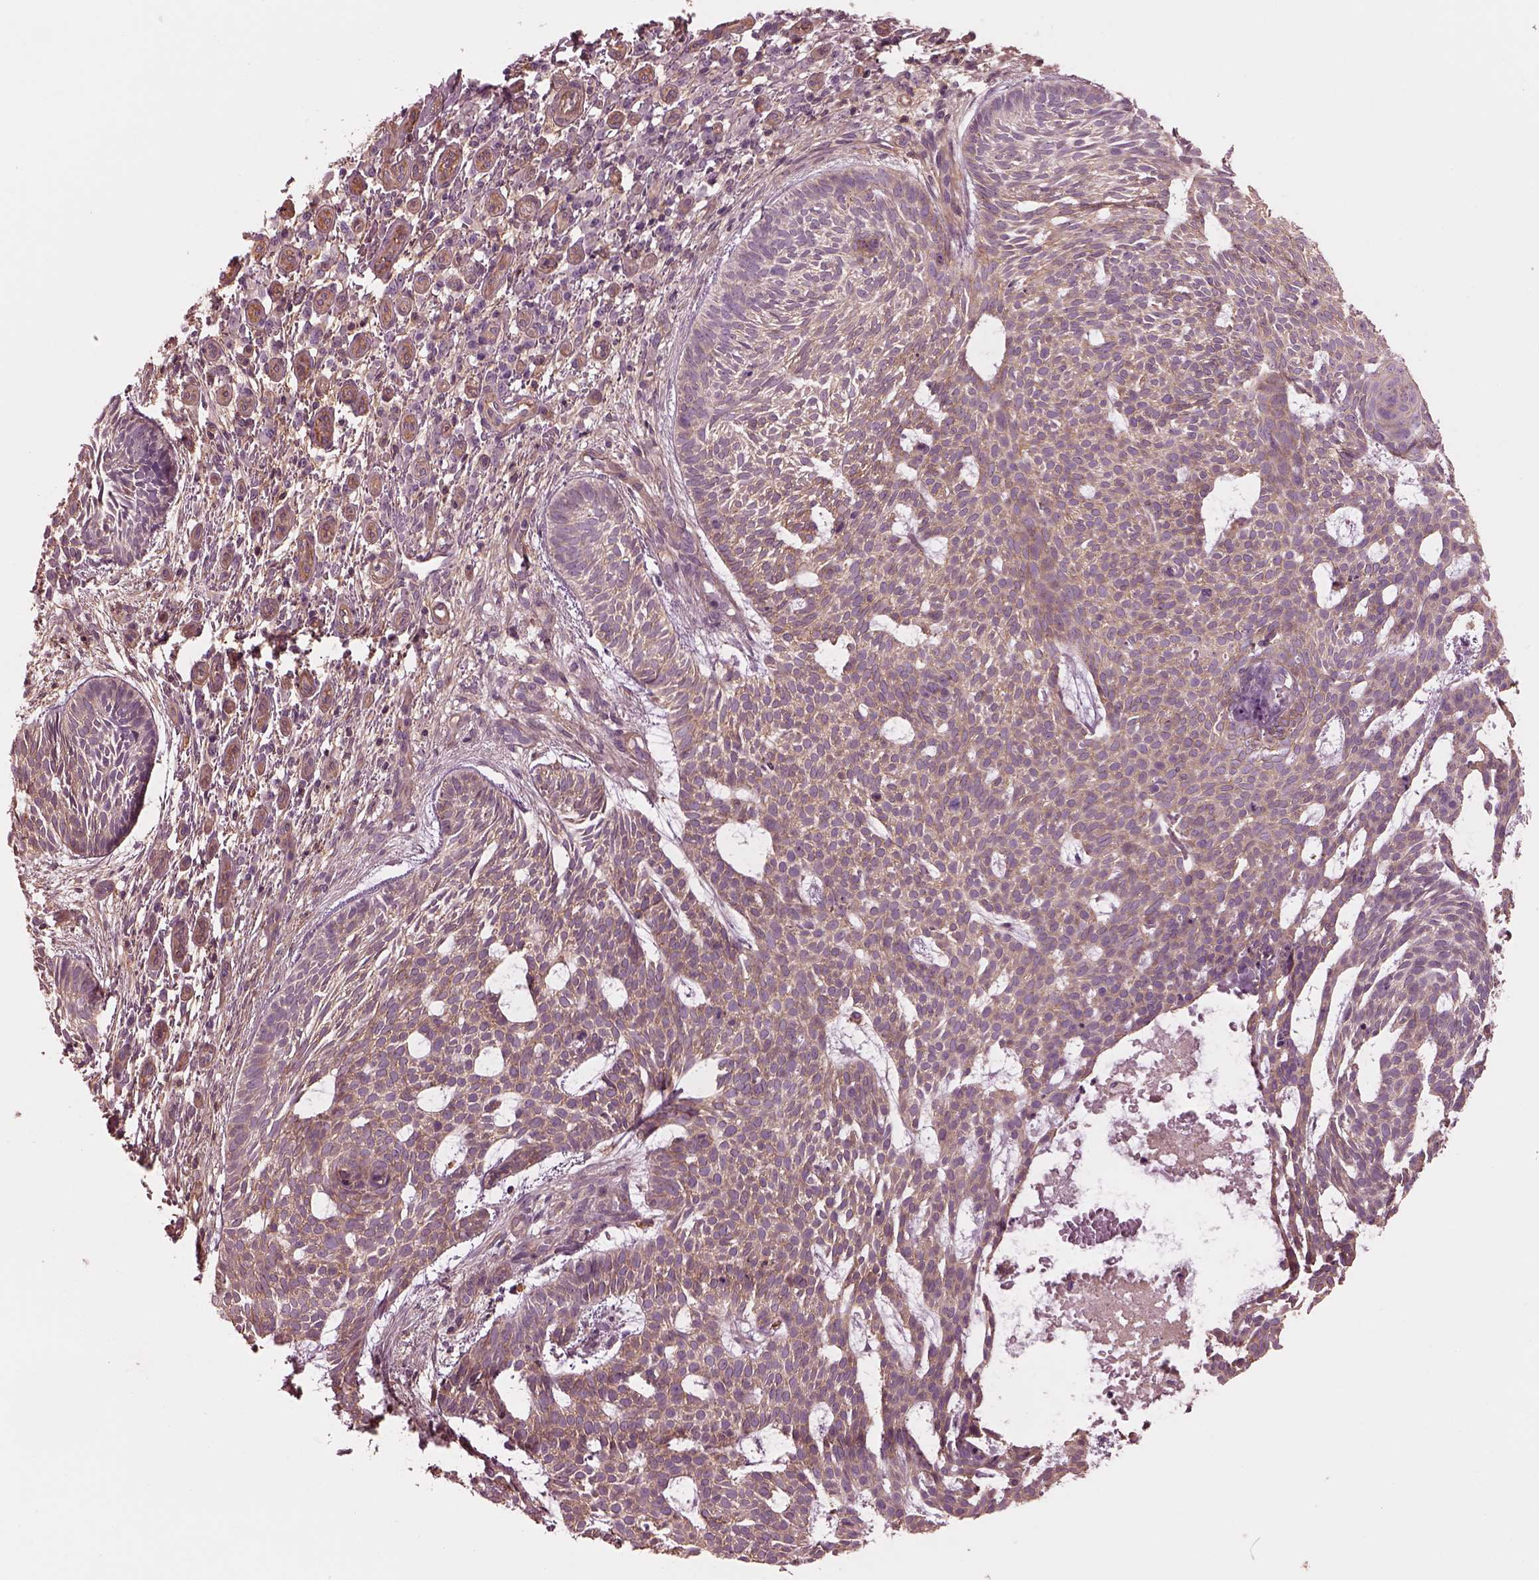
{"staining": {"intensity": "weak", "quantity": ">75%", "location": "cytoplasmic/membranous"}, "tissue": "skin cancer", "cell_type": "Tumor cells", "image_type": "cancer", "snomed": [{"axis": "morphology", "description": "Basal cell carcinoma"}, {"axis": "topography", "description": "Skin"}], "caption": "Immunohistochemistry photomicrograph of skin basal cell carcinoma stained for a protein (brown), which reveals low levels of weak cytoplasmic/membranous expression in approximately >75% of tumor cells.", "gene": "ELAPOR1", "patient": {"sex": "male", "age": 59}}